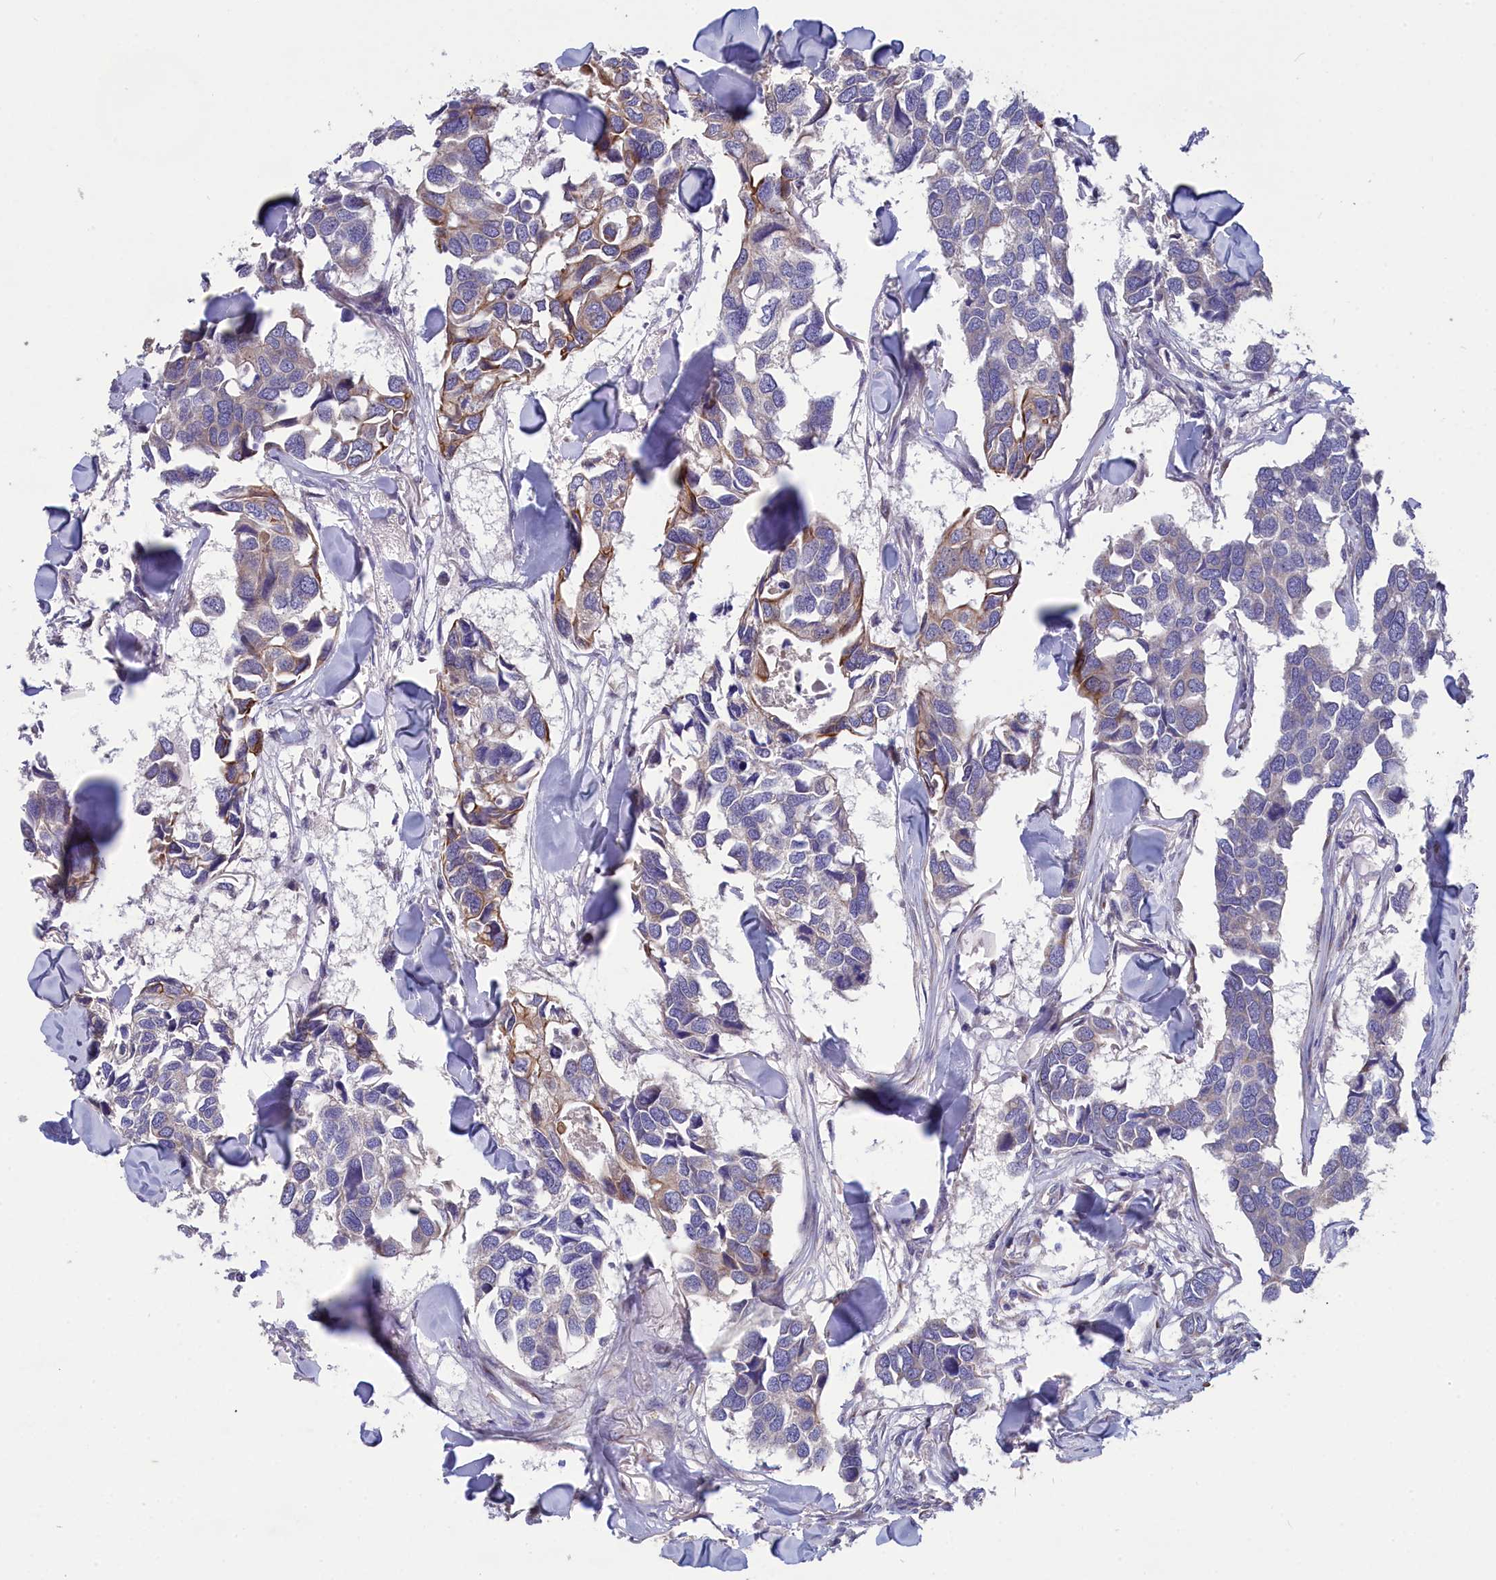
{"staining": {"intensity": "moderate", "quantity": "<25%", "location": "cytoplasmic/membranous"}, "tissue": "breast cancer", "cell_type": "Tumor cells", "image_type": "cancer", "snomed": [{"axis": "morphology", "description": "Duct carcinoma"}, {"axis": "topography", "description": "Breast"}], "caption": "Immunohistochemical staining of human breast intraductal carcinoma shows low levels of moderate cytoplasmic/membranous protein staining in about <25% of tumor cells. (Stains: DAB in brown, nuclei in blue, Microscopy: brightfield microscopy at high magnification).", "gene": "TUBGCP4", "patient": {"sex": "female", "age": 83}}